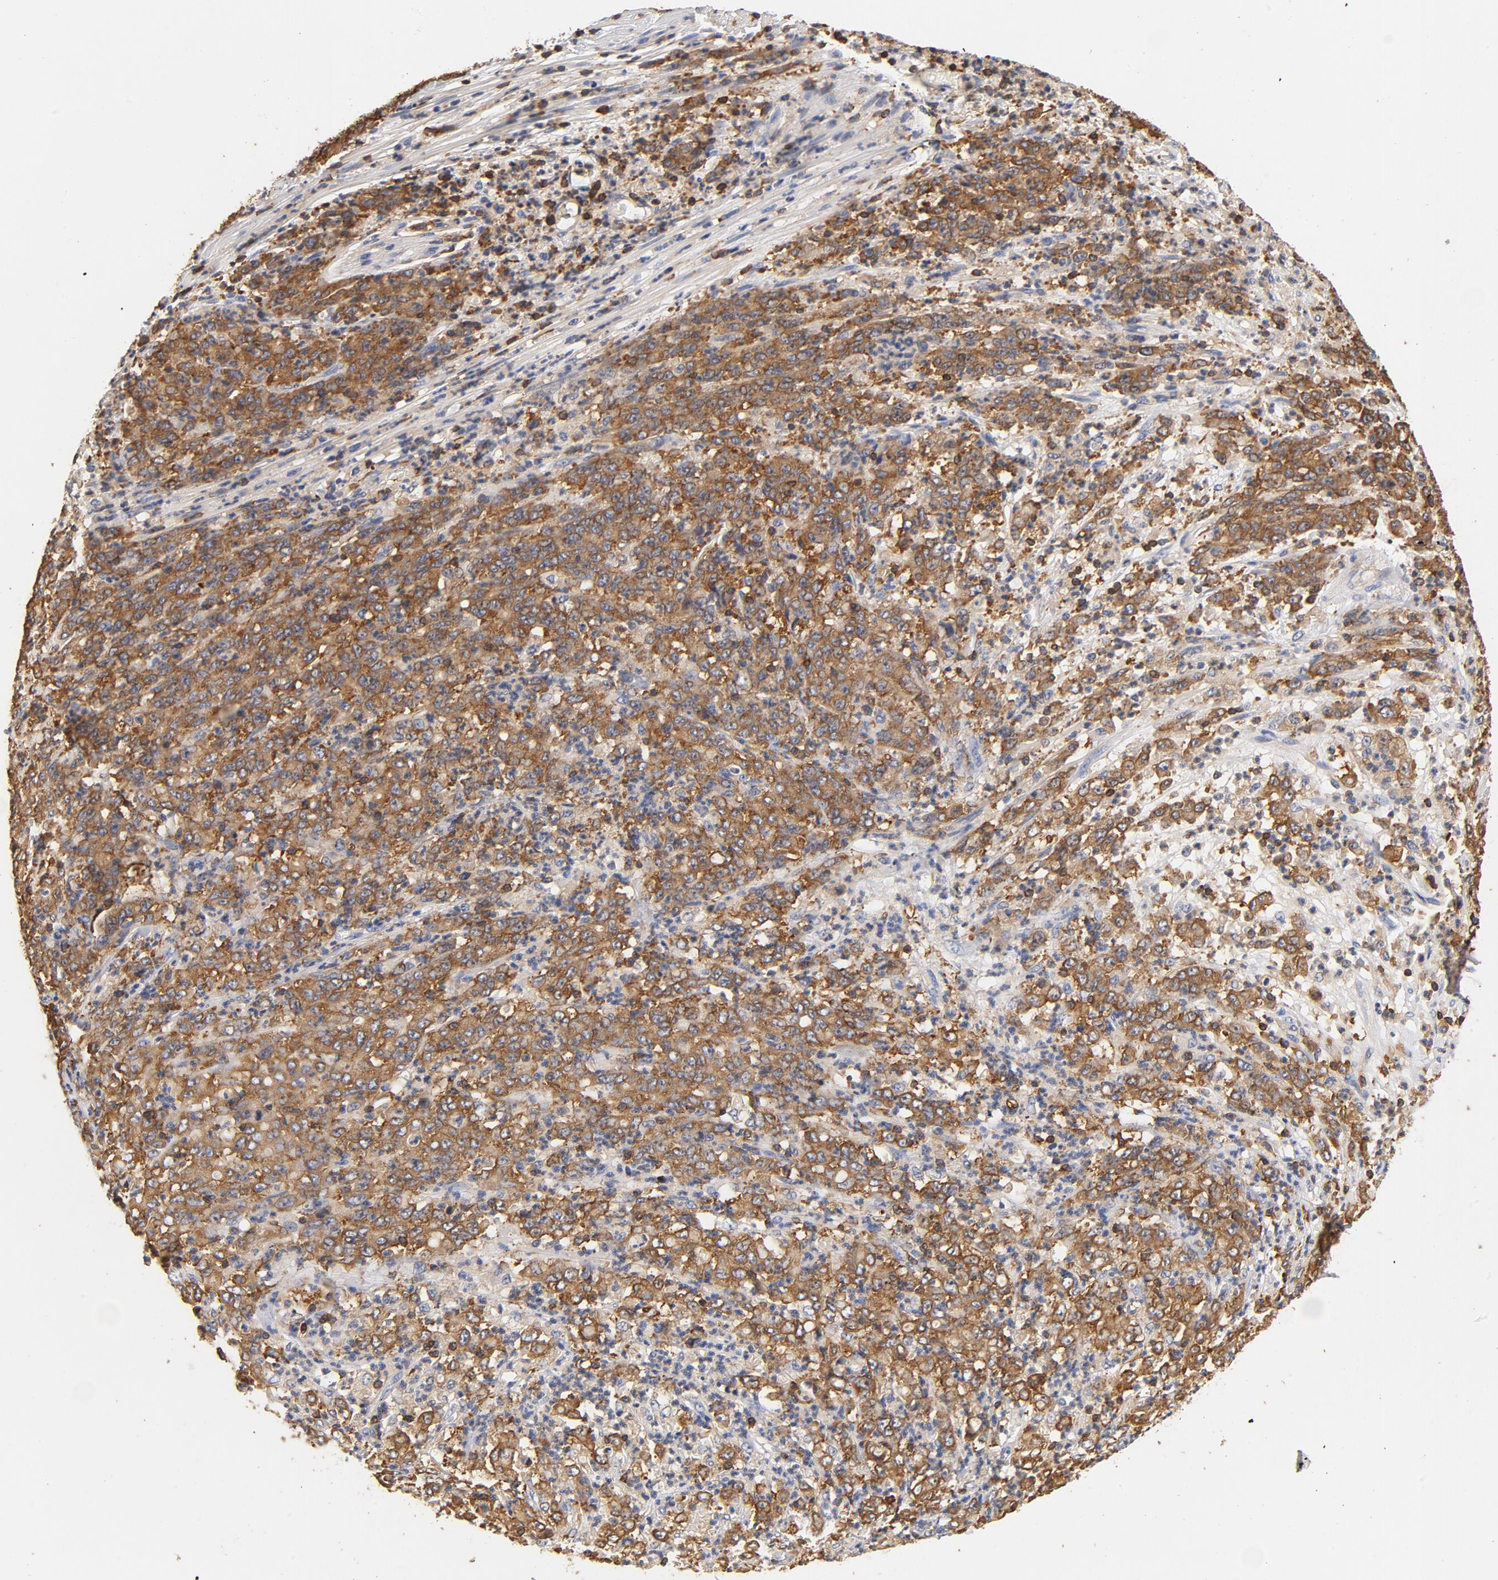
{"staining": {"intensity": "moderate", "quantity": ">75%", "location": "cytoplasmic/membranous"}, "tissue": "stomach cancer", "cell_type": "Tumor cells", "image_type": "cancer", "snomed": [{"axis": "morphology", "description": "Adenocarcinoma, NOS"}, {"axis": "topography", "description": "Stomach, lower"}], "caption": "Moderate cytoplasmic/membranous positivity for a protein is appreciated in approximately >75% of tumor cells of stomach adenocarcinoma using IHC.", "gene": "EZR", "patient": {"sex": "female", "age": 71}}